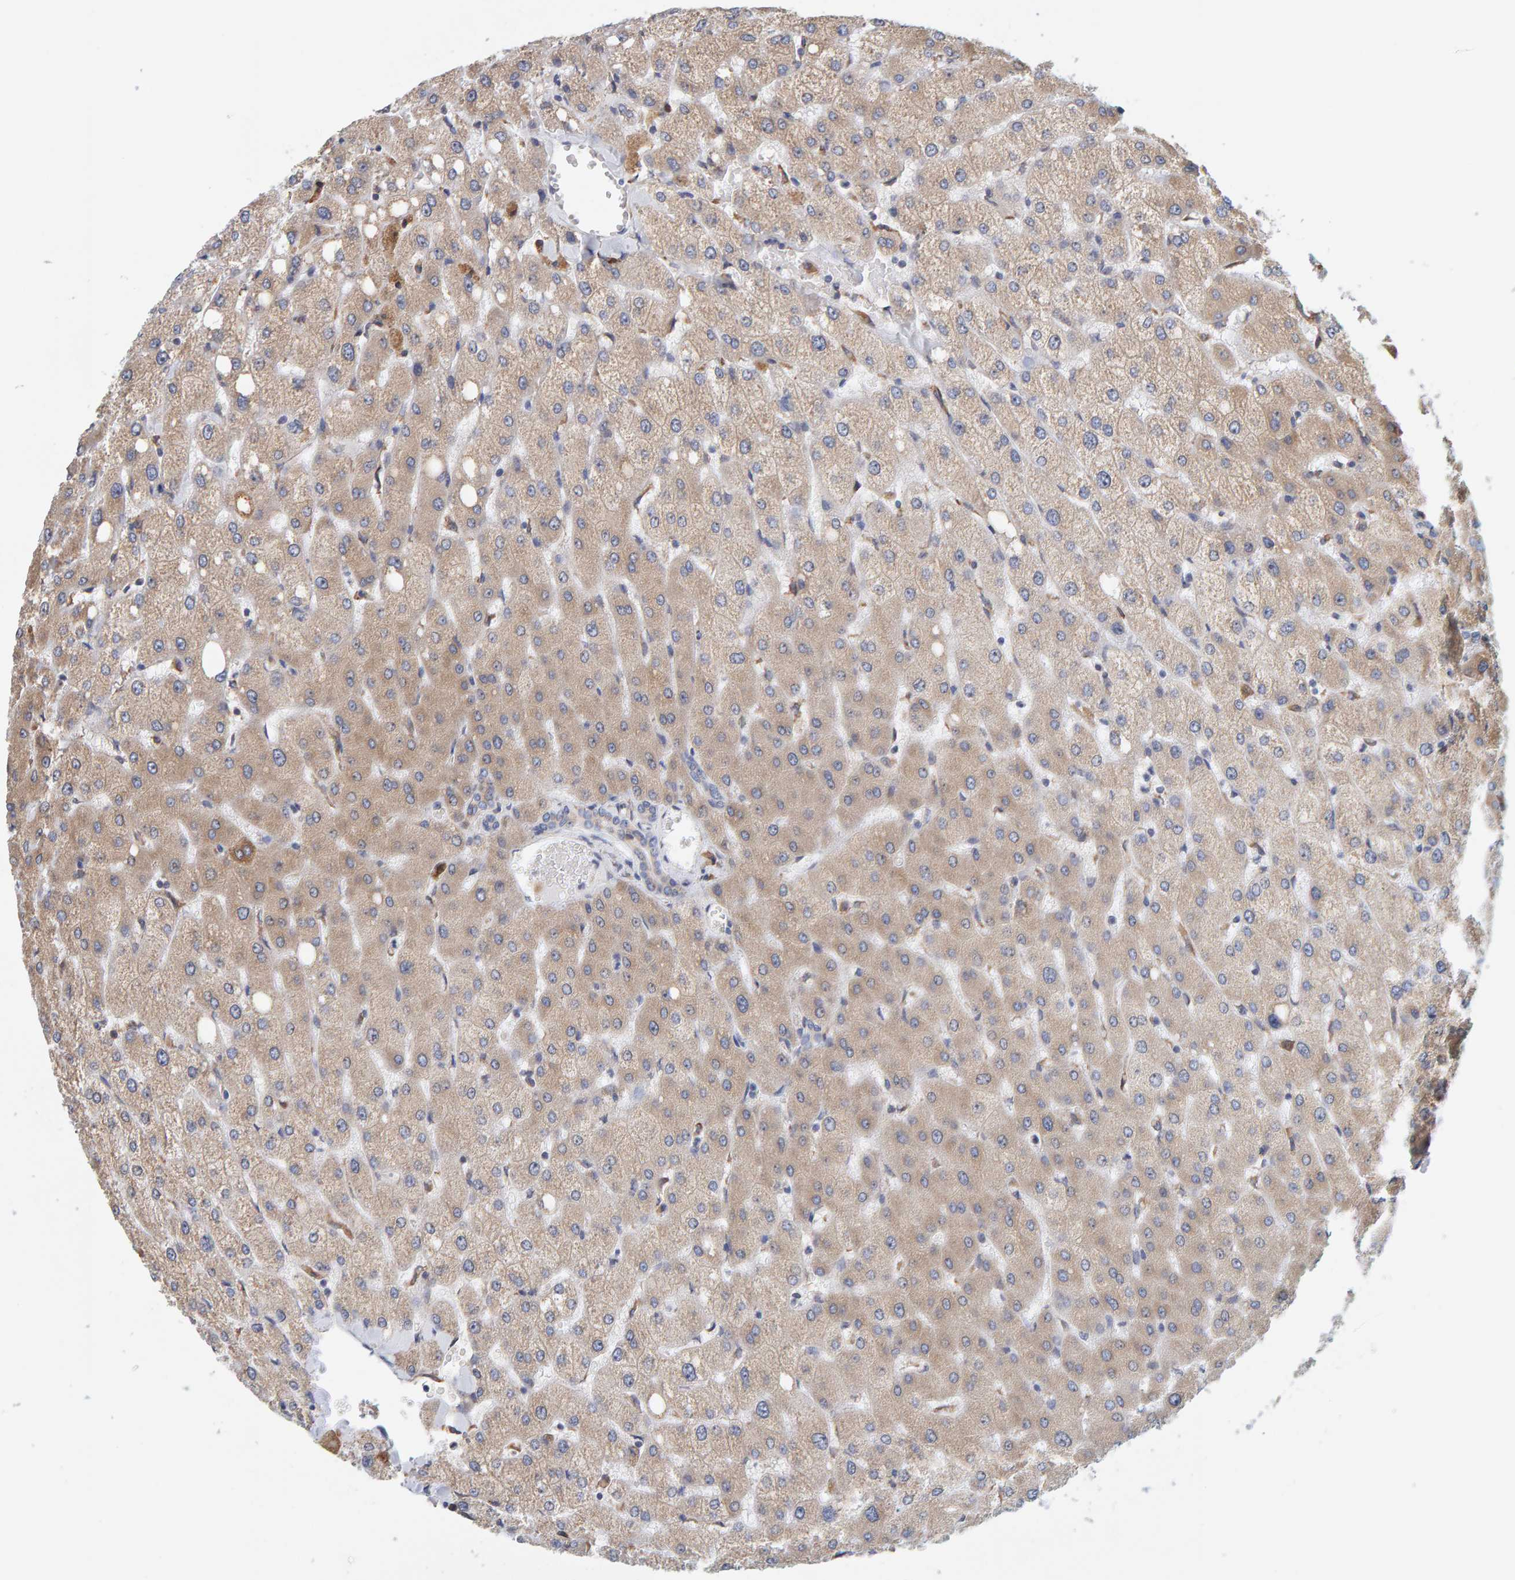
{"staining": {"intensity": "weak", "quantity": ">75%", "location": "cytoplasmic/membranous"}, "tissue": "liver", "cell_type": "Cholangiocytes", "image_type": "normal", "snomed": [{"axis": "morphology", "description": "Normal tissue, NOS"}, {"axis": "topography", "description": "Liver"}], "caption": "Immunohistochemistry (IHC) staining of normal liver, which displays low levels of weak cytoplasmic/membranous positivity in approximately >75% of cholangiocytes indicating weak cytoplasmic/membranous protein staining. The staining was performed using DAB (brown) for protein detection and nuclei were counterstained in hematoxylin (blue).", "gene": "SGPL1", "patient": {"sex": "female", "age": 54}}